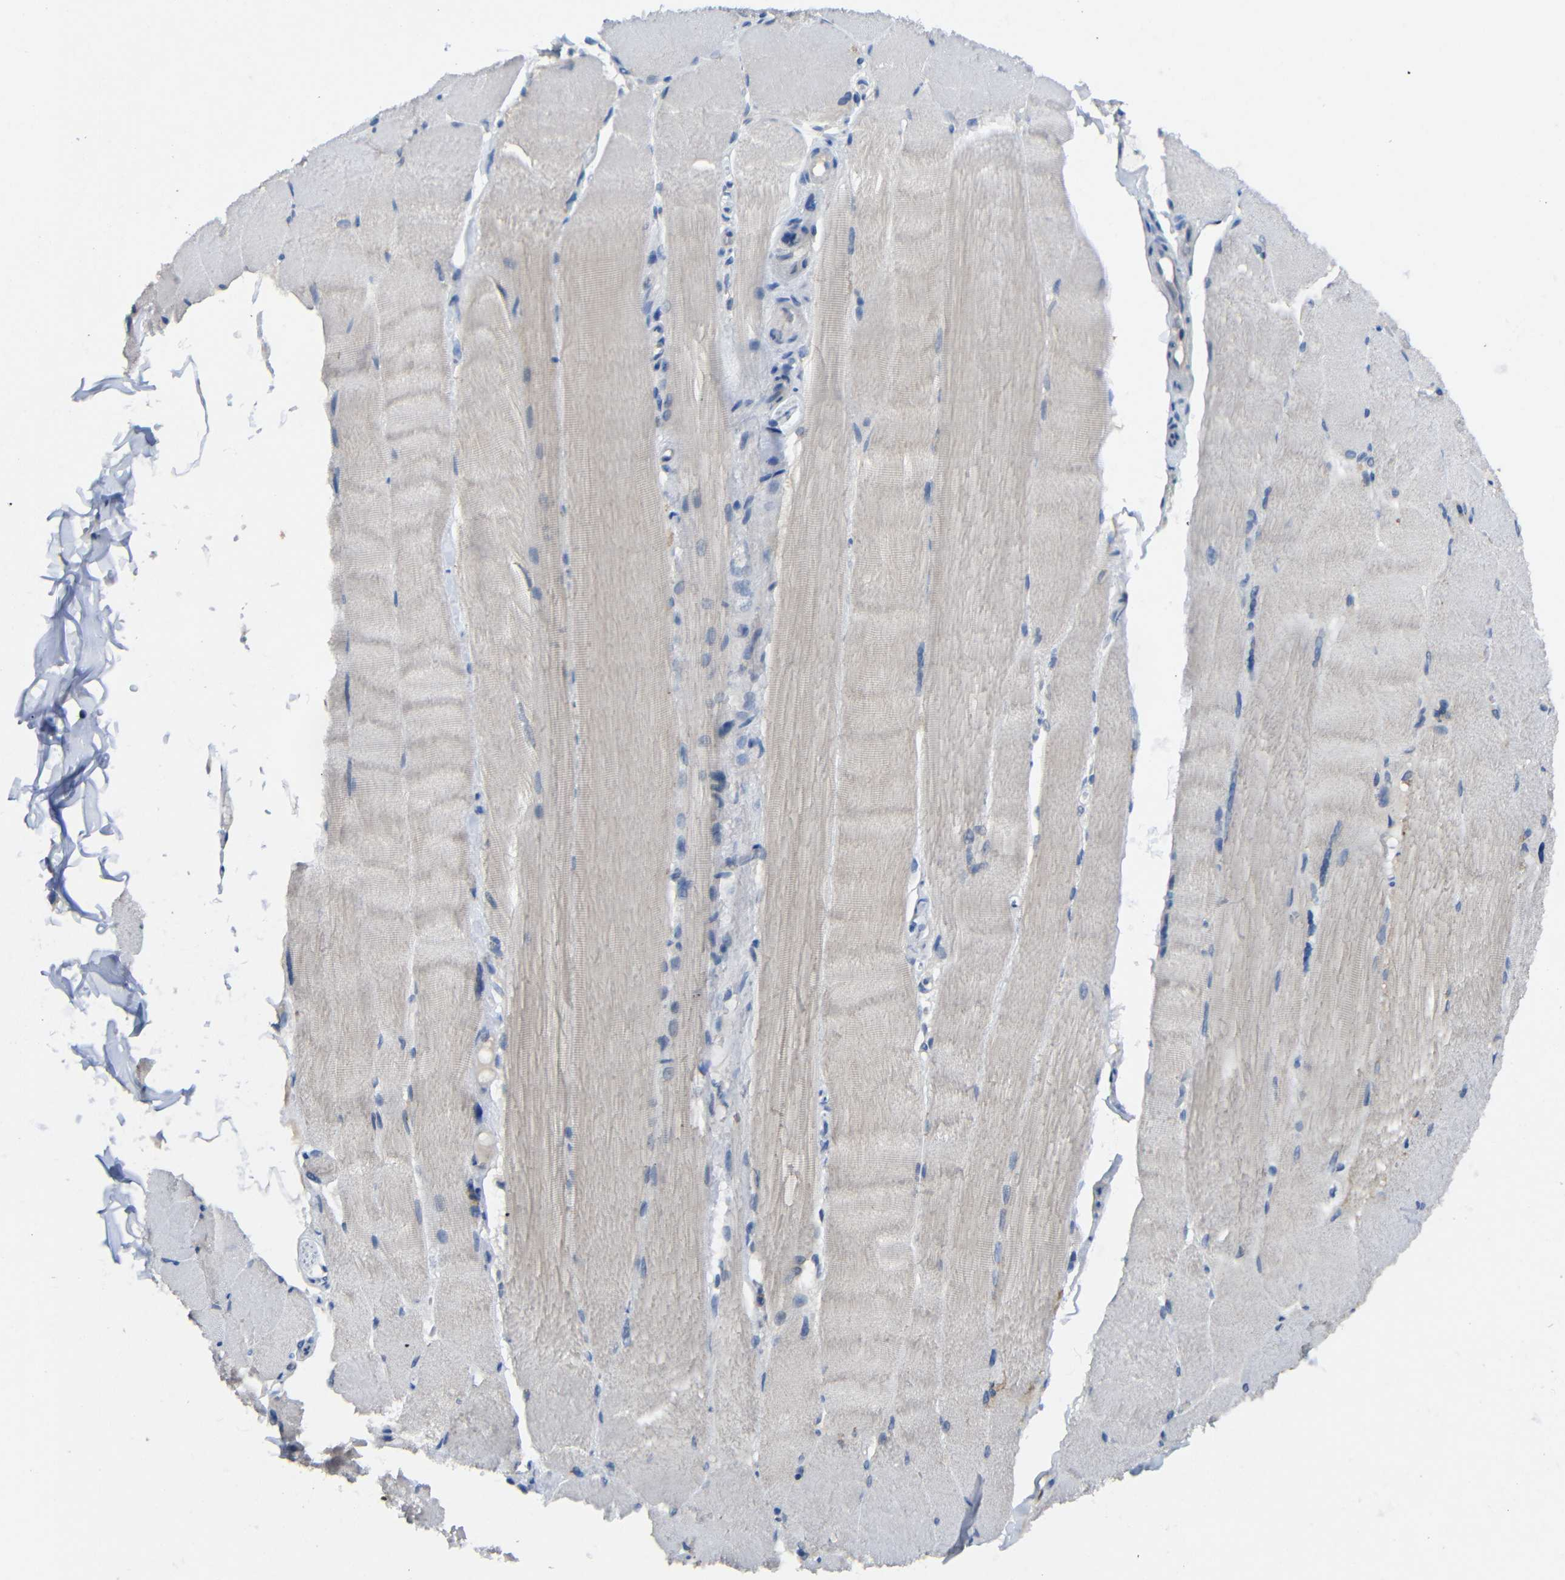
{"staining": {"intensity": "weak", "quantity": "<25%", "location": "cytoplasmic/membranous"}, "tissue": "skeletal muscle", "cell_type": "Myocytes", "image_type": "normal", "snomed": [{"axis": "morphology", "description": "Normal tissue, NOS"}, {"axis": "topography", "description": "Skin"}, {"axis": "topography", "description": "Skeletal muscle"}], "caption": "This image is of benign skeletal muscle stained with immunohistochemistry (IHC) to label a protein in brown with the nuclei are counter-stained blue. There is no expression in myocytes. Brightfield microscopy of IHC stained with DAB (3,3'-diaminobenzidine) (brown) and hematoxylin (blue), captured at high magnification.", "gene": "HNF1A", "patient": {"sex": "male", "age": 83}}